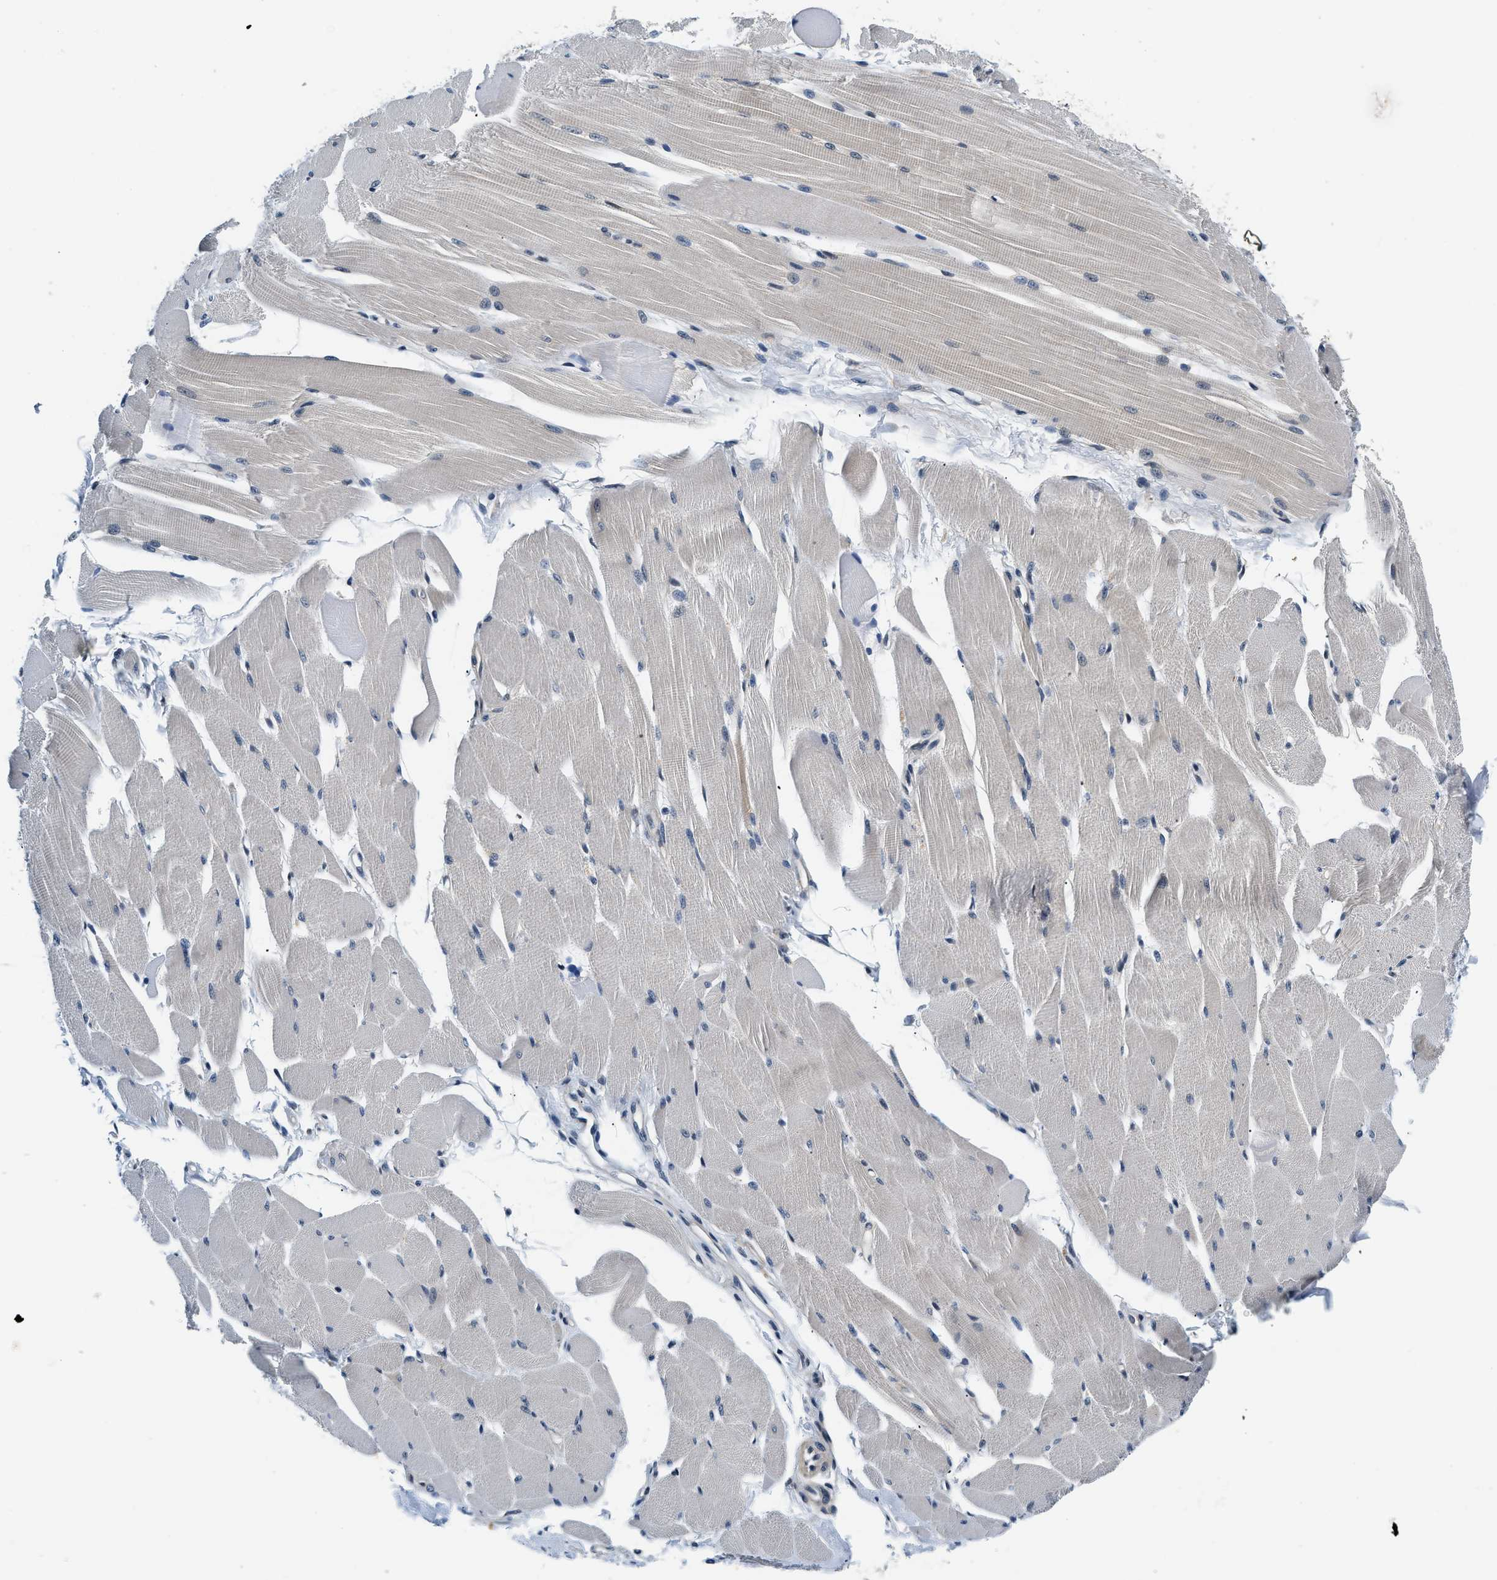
{"staining": {"intensity": "weak", "quantity": "<25%", "location": "cytoplasmic/membranous"}, "tissue": "skeletal muscle", "cell_type": "Myocytes", "image_type": "normal", "snomed": [{"axis": "morphology", "description": "Normal tissue, NOS"}, {"axis": "topography", "description": "Skeletal muscle"}, {"axis": "topography", "description": "Peripheral nerve tissue"}], "caption": "Immunohistochemistry of benign skeletal muscle exhibits no expression in myocytes.", "gene": "SMAD4", "patient": {"sex": "female", "age": 84}}